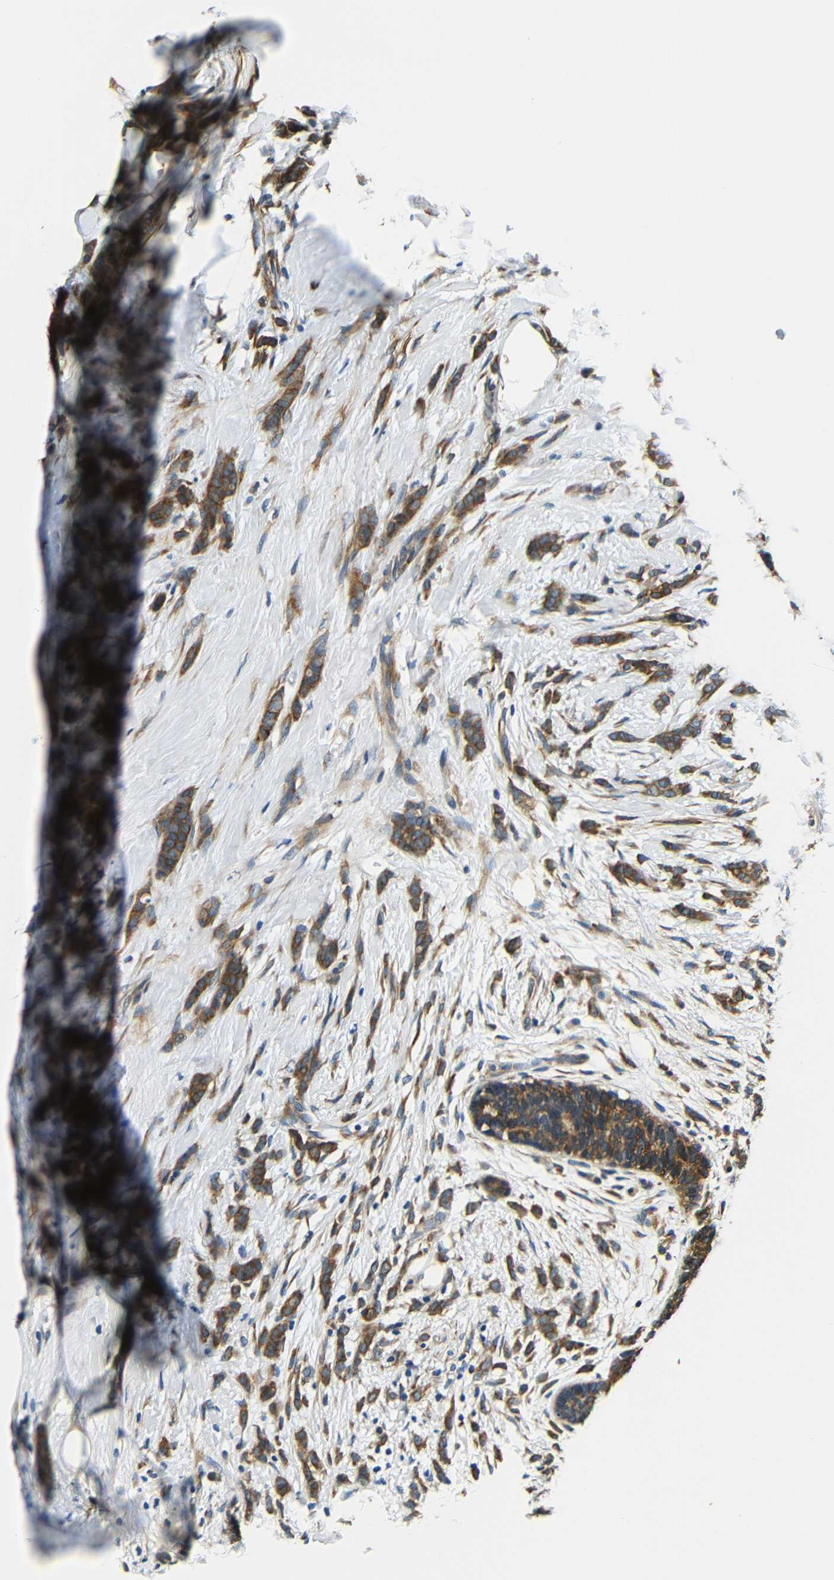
{"staining": {"intensity": "strong", "quantity": ">75%", "location": "cytoplasmic/membranous"}, "tissue": "breast cancer", "cell_type": "Tumor cells", "image_type": "cancer", "snomed": [{"axis": "morphology", "description": "Lobular carcinoma, in situ"}, {"axis": "morphology", "description": "Lobular carcinoma"}, {"axis": "topography", "description": "Breast"}], "caption": "Breast cancer stained with a protein marker exhibits strong staining in tumor cells.", "gene": "VAPB", "patient": {"sex": "female", "age": 41}}